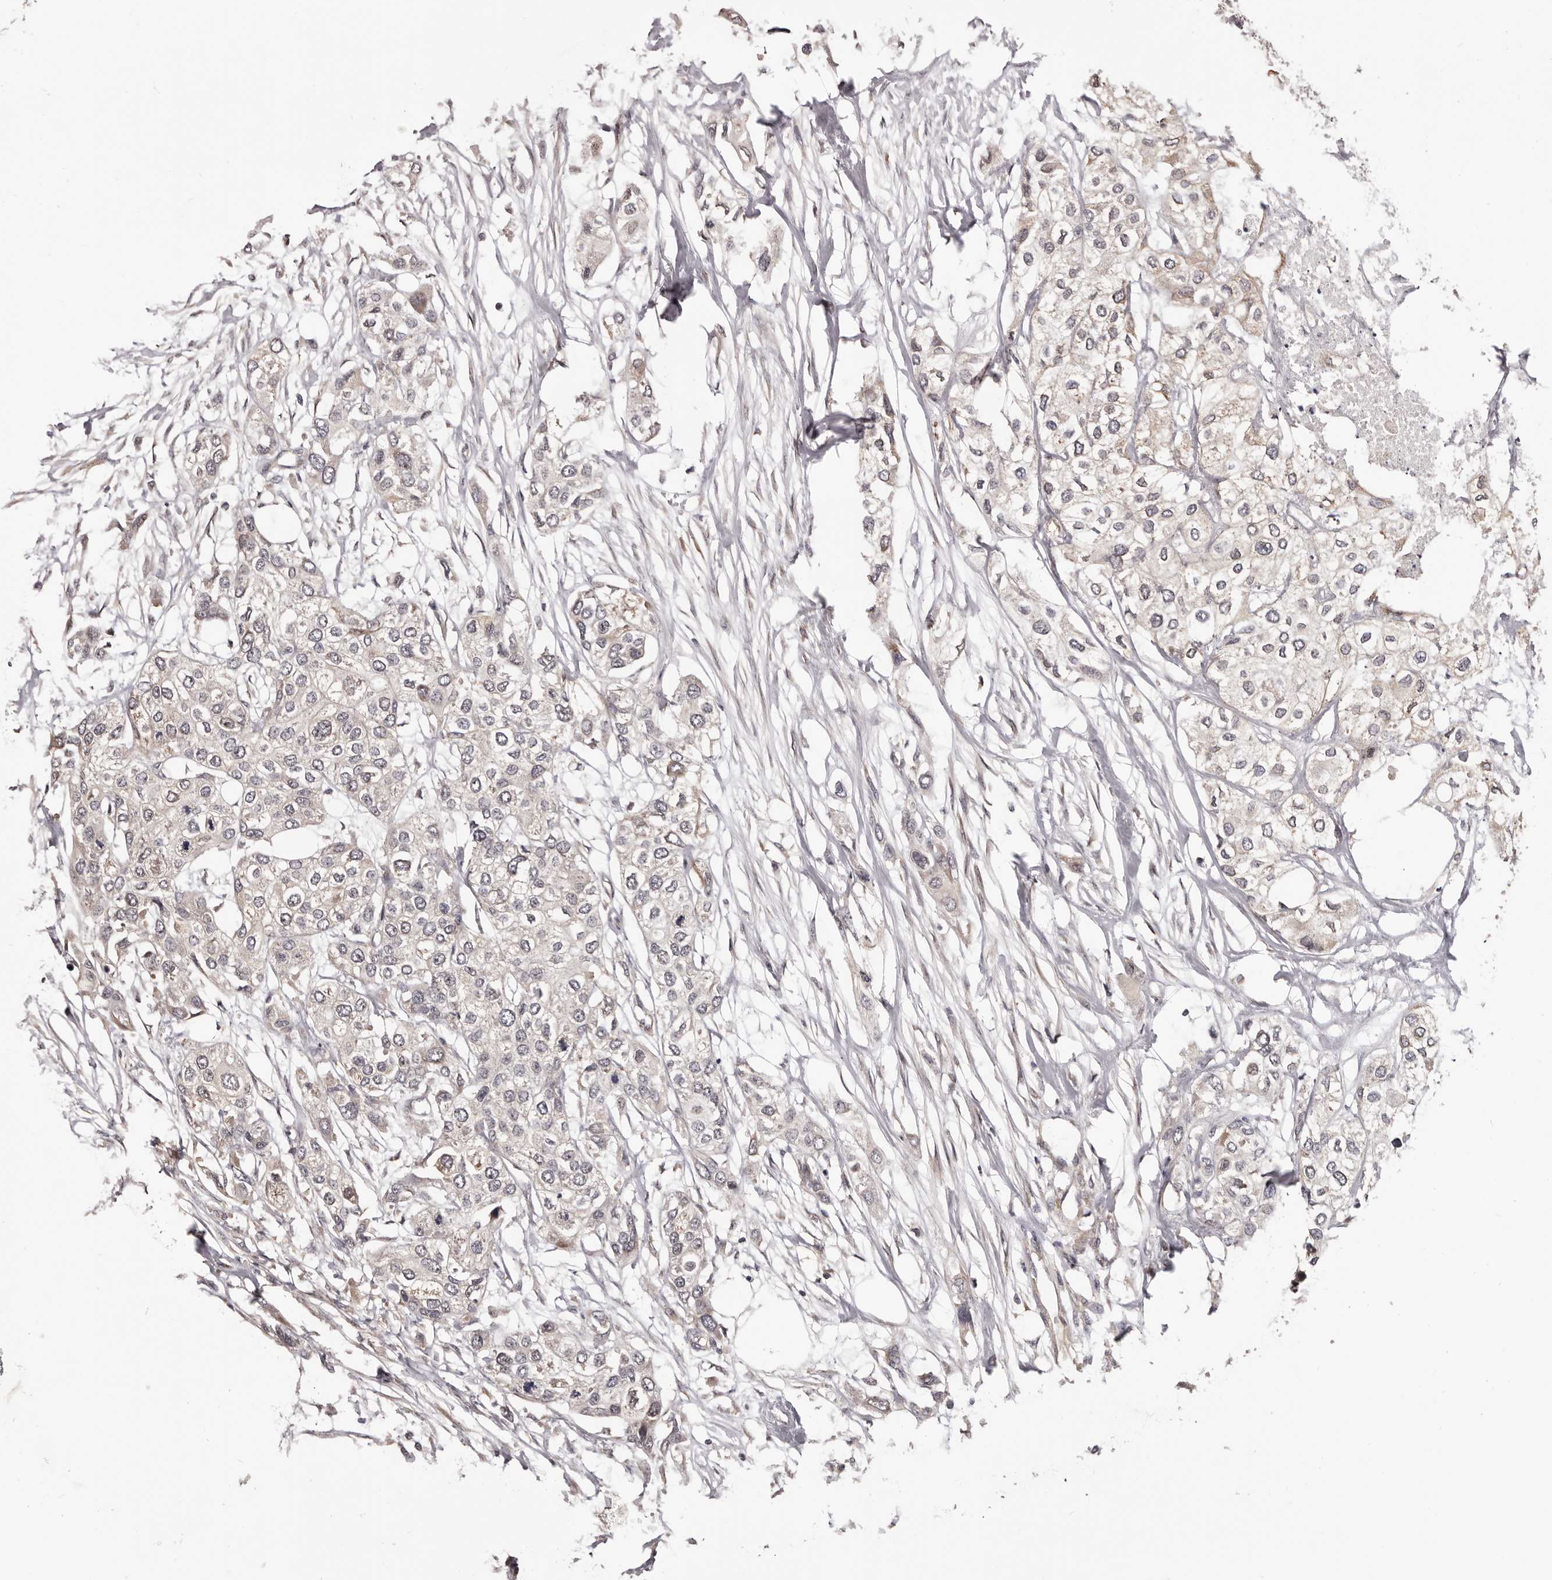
{"staining": {"intensity": "weak", "quantity": "<25%", "location": "cytoplasmic/membranous"}, "tissue": "urothelial cancer", "cell_type": "Tumor cells", "image_type": "cancer", "snomed": [{"axis": "morphology", "description": "Urothelial carcinoma, High grade"}, {"axis": "topography", "description": "Urinary bladder"}], "caption": "A photomicrograph of urothelial cancer stained for a protein demonstrates no brown staining in tumor cells.", "gene": "NOL12", "patient": {"sex": "male", "age": 64}}